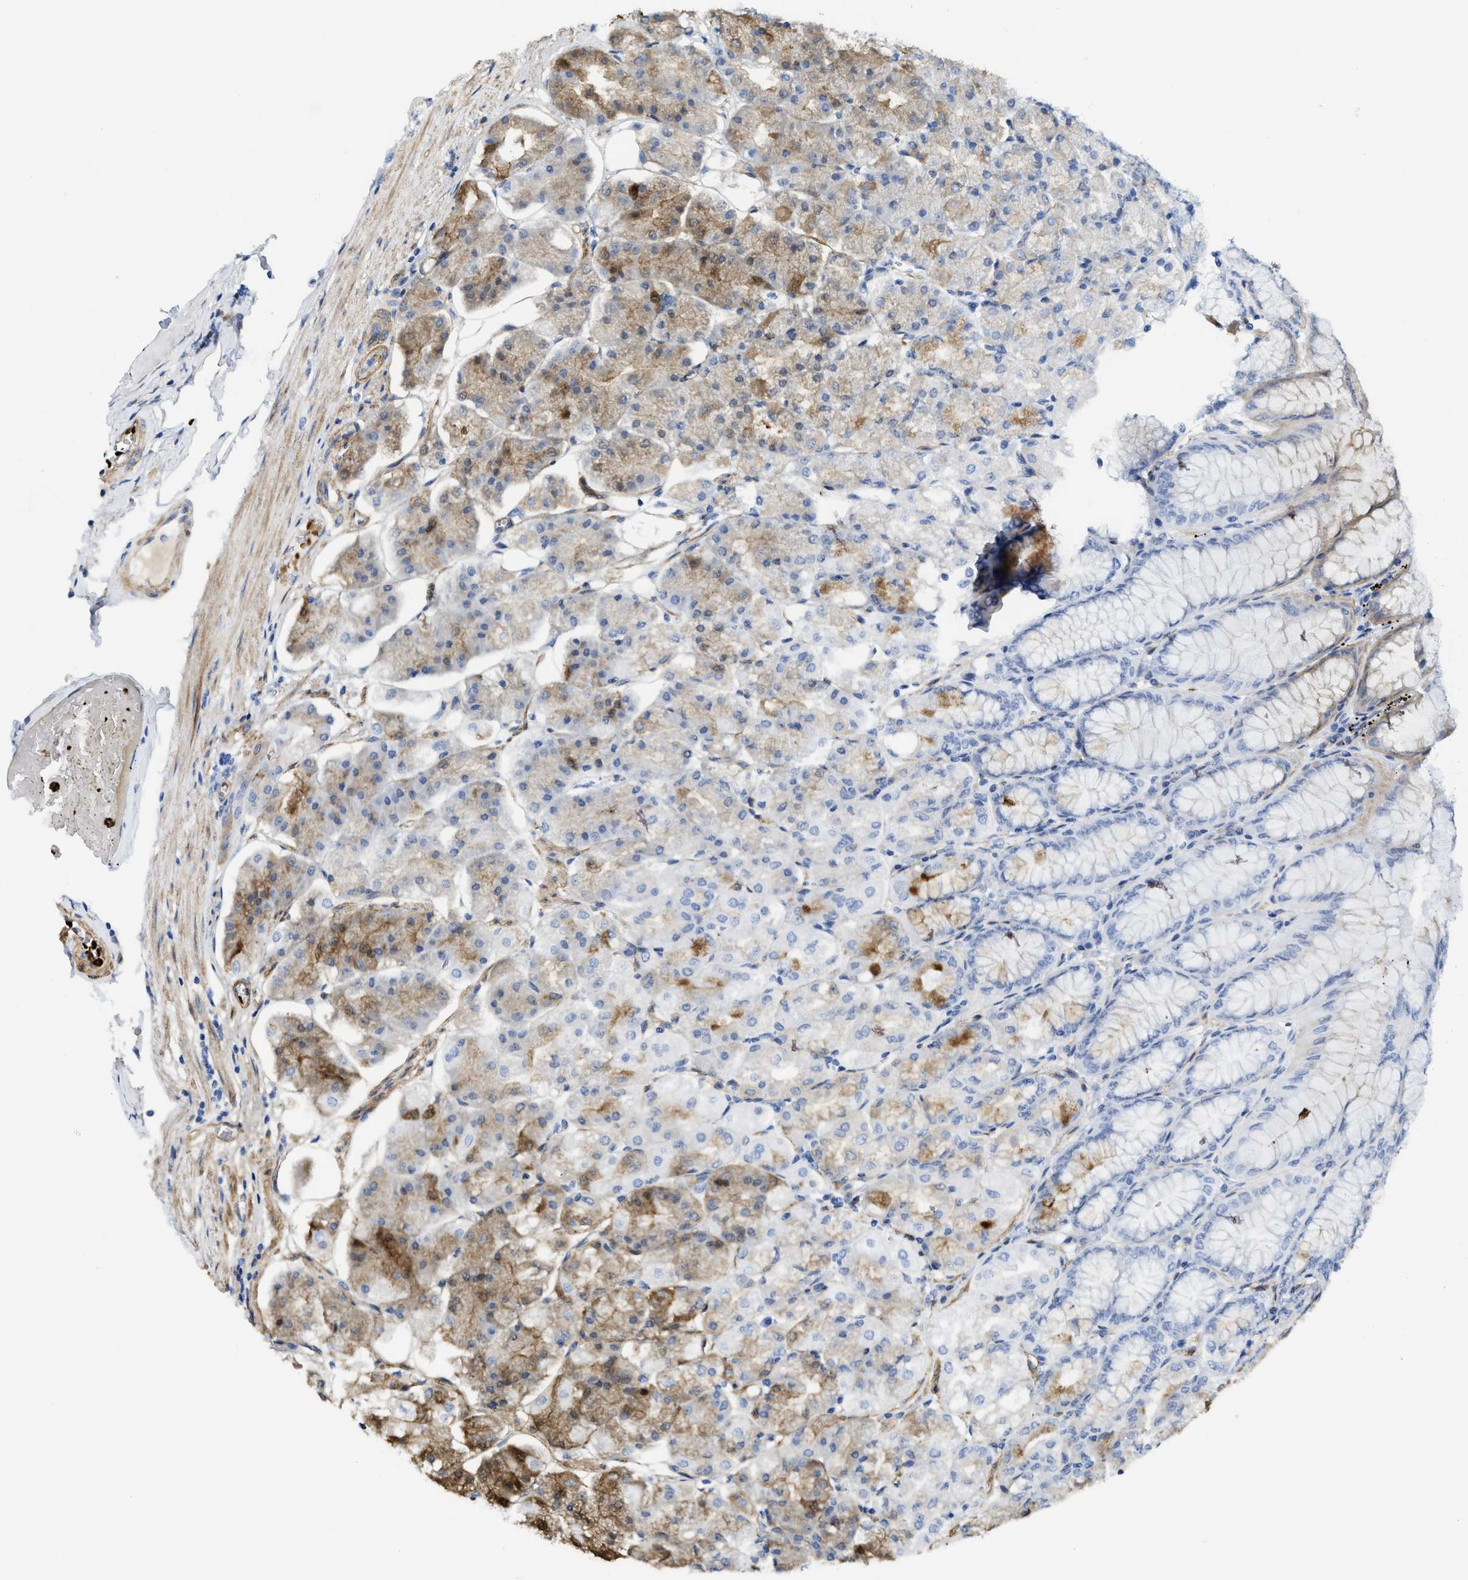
{"staining": {"intensity": "moderate", "quantity": "<25%", "location": "cytoplasmic/membranous"}, "tissue": "stomach", "cell_type": "Glandular cells", "image_type": "normal", "snomed": [{"axis": "morphology", "description": "Normal tissue, NOS"}, {"axis": "topography", "description": "Stomach, lower"}], "caption": "Immunohistochemical staining of benign stomach displays low levels of moderate cytoplasmic/membranous expression in about <25% of glandular cells.", "gene": "TUB", "patient": {"sex": "male", "age": 71}}